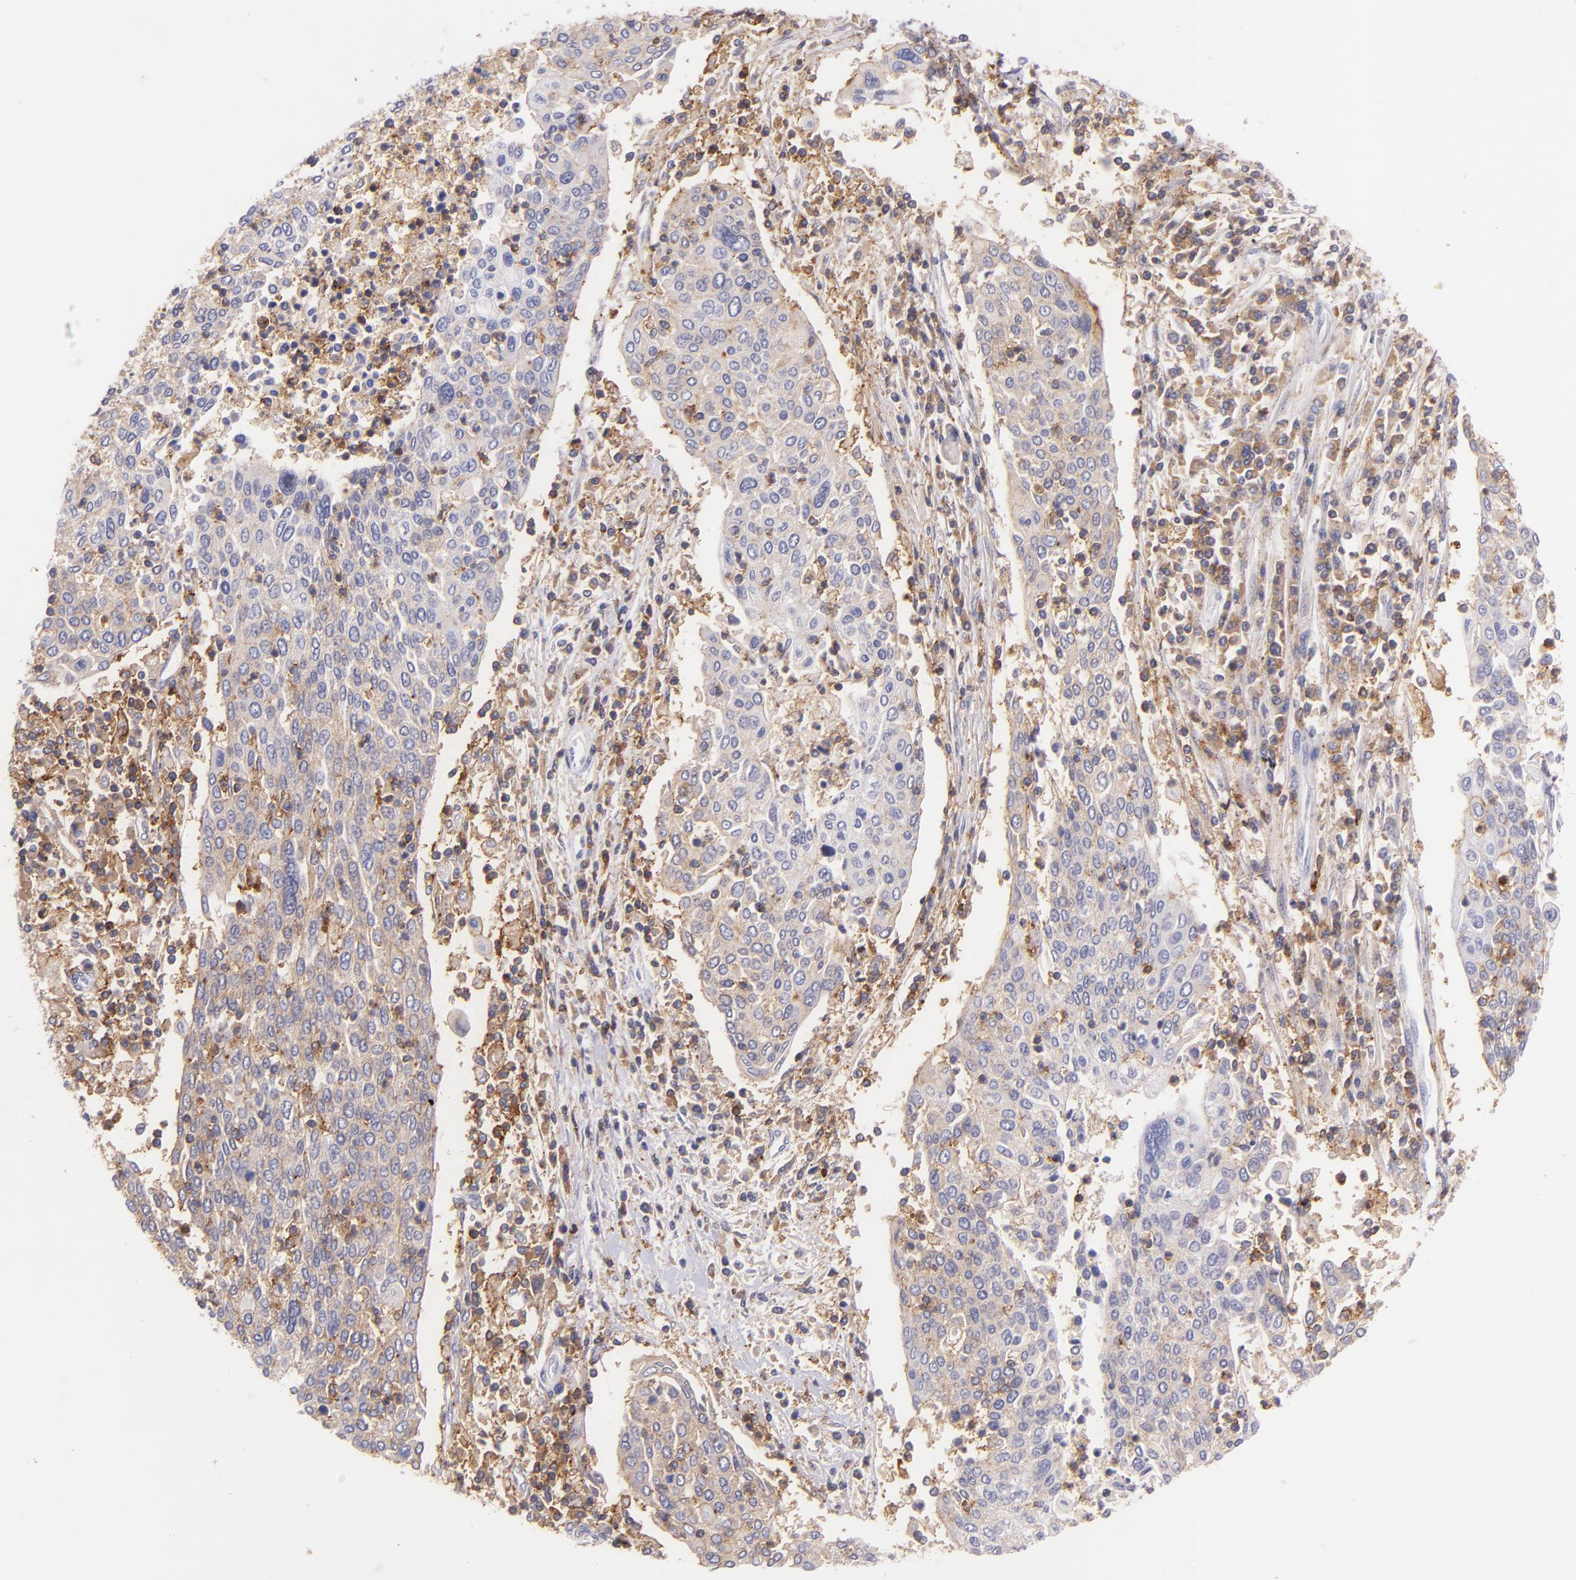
{"staining": {"intensity": "weak", "quantity": ">75%", "location": "cytoplasmic/membranous"}, "tissue": "cervical cancer", "cell_type": "Tumor cells", "image_type": "cancer", "snomed": [{"axis": "morphology", "description": "Squamous cell carcinoma, NOS"}, {"axis": "topography", "description": "Cervix"}], "caption": "A low amount of weak cytoplasmic/membranous expression is identified in approximately >75% of tumor cells in cervical cancer tissue.", "gene": "SPN", "patient": {"sex": "female", "age": 40}}